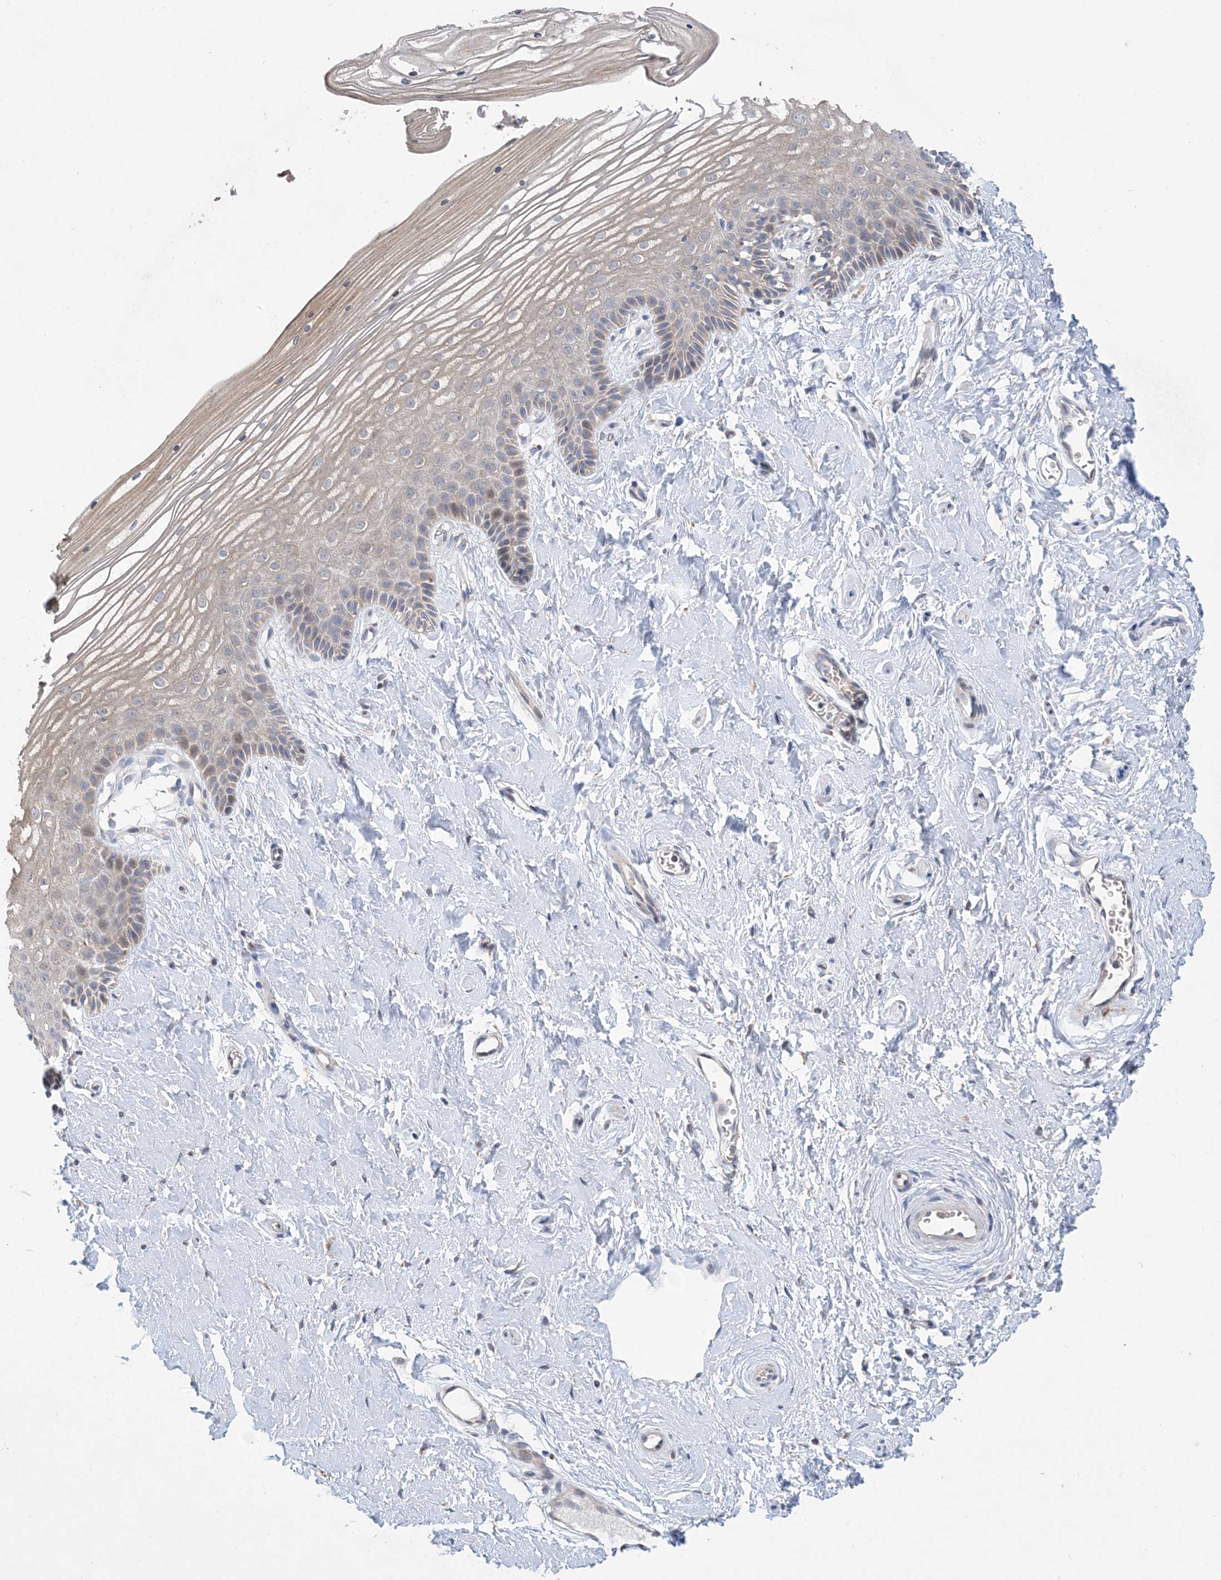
{"staining": {"intensity": "weak", "quantity": "<25%", "location": "cytoplasmic/membranous"}, "tissue": "vagina", "cell_type": "Squamous epithelial cells", "image_type": "normal", "snomed": [{"axis": "morphology", "description": "Normal tissue, NOS"}, {"axis": "topography", "description": "Vagina"}, {"axis": "topography", "description": "Cervix"}], "caption": "Immunohistochemical staining of normal vagina exhibits no significant expression in squamous epithelial cells.", "gene": "CLEC16A", "patient": {"sex": "female", "age": 40}}